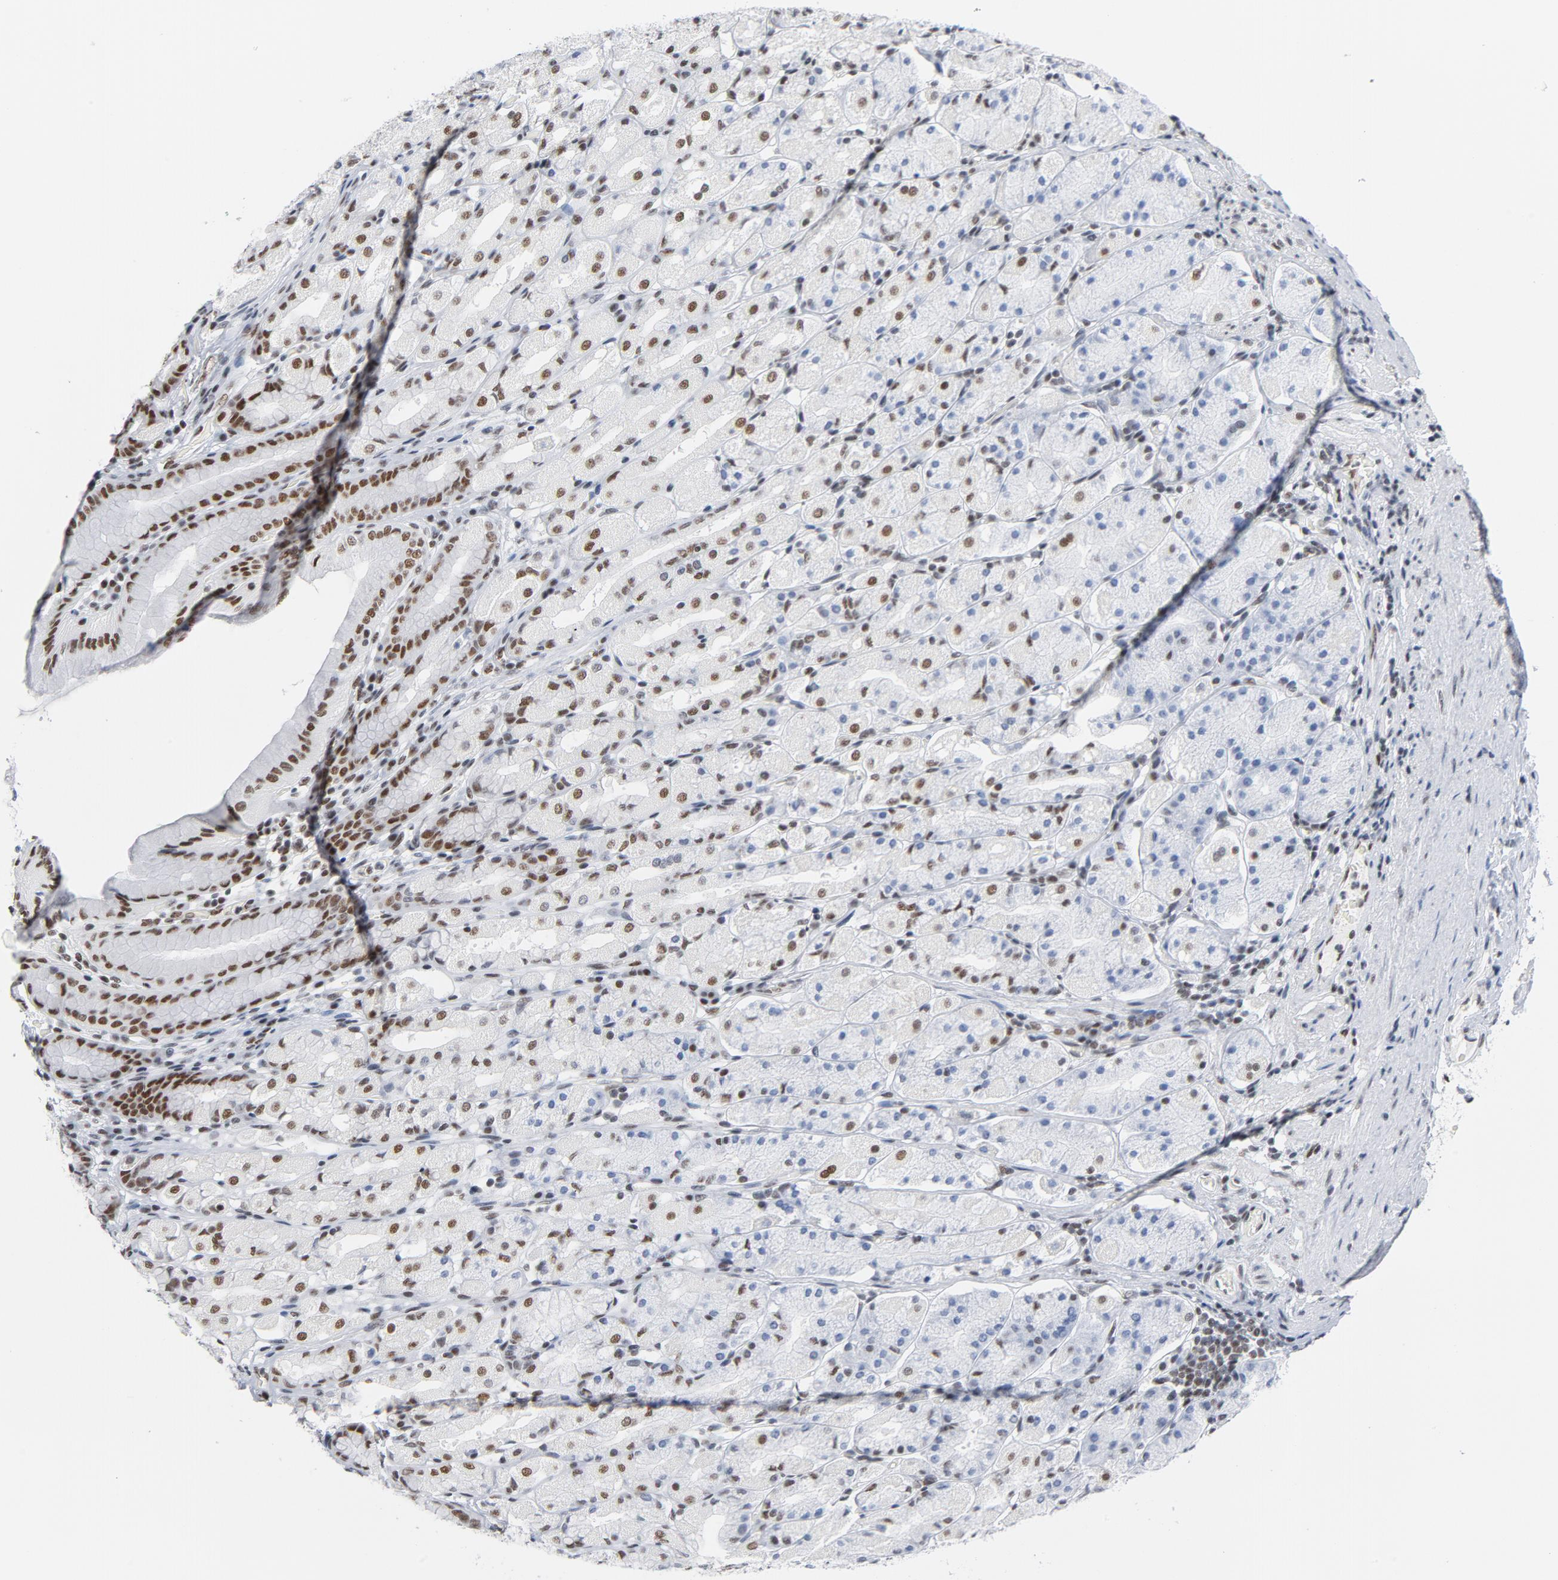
{"staining": {"intensity": "moderate", "quantity": "25%-75%", "location": "nuclear"}, "tissue": "stomach", "cell_type": "Glandular cells", "image_type": "normal", "snomed": [{"axis": "morphology", "description": "Normal tissue, NOS"}, {"axis": "topography", "description": "Stomach, upper"}], "caption": "The micrograph displays immunohistochemical staining of unremarkable stomach. There is moderate nuclear expression is present in about 25%-75% of glandular cells.", "gene": "CSTF2", "patient": {"sex": "male", "age": 68}}